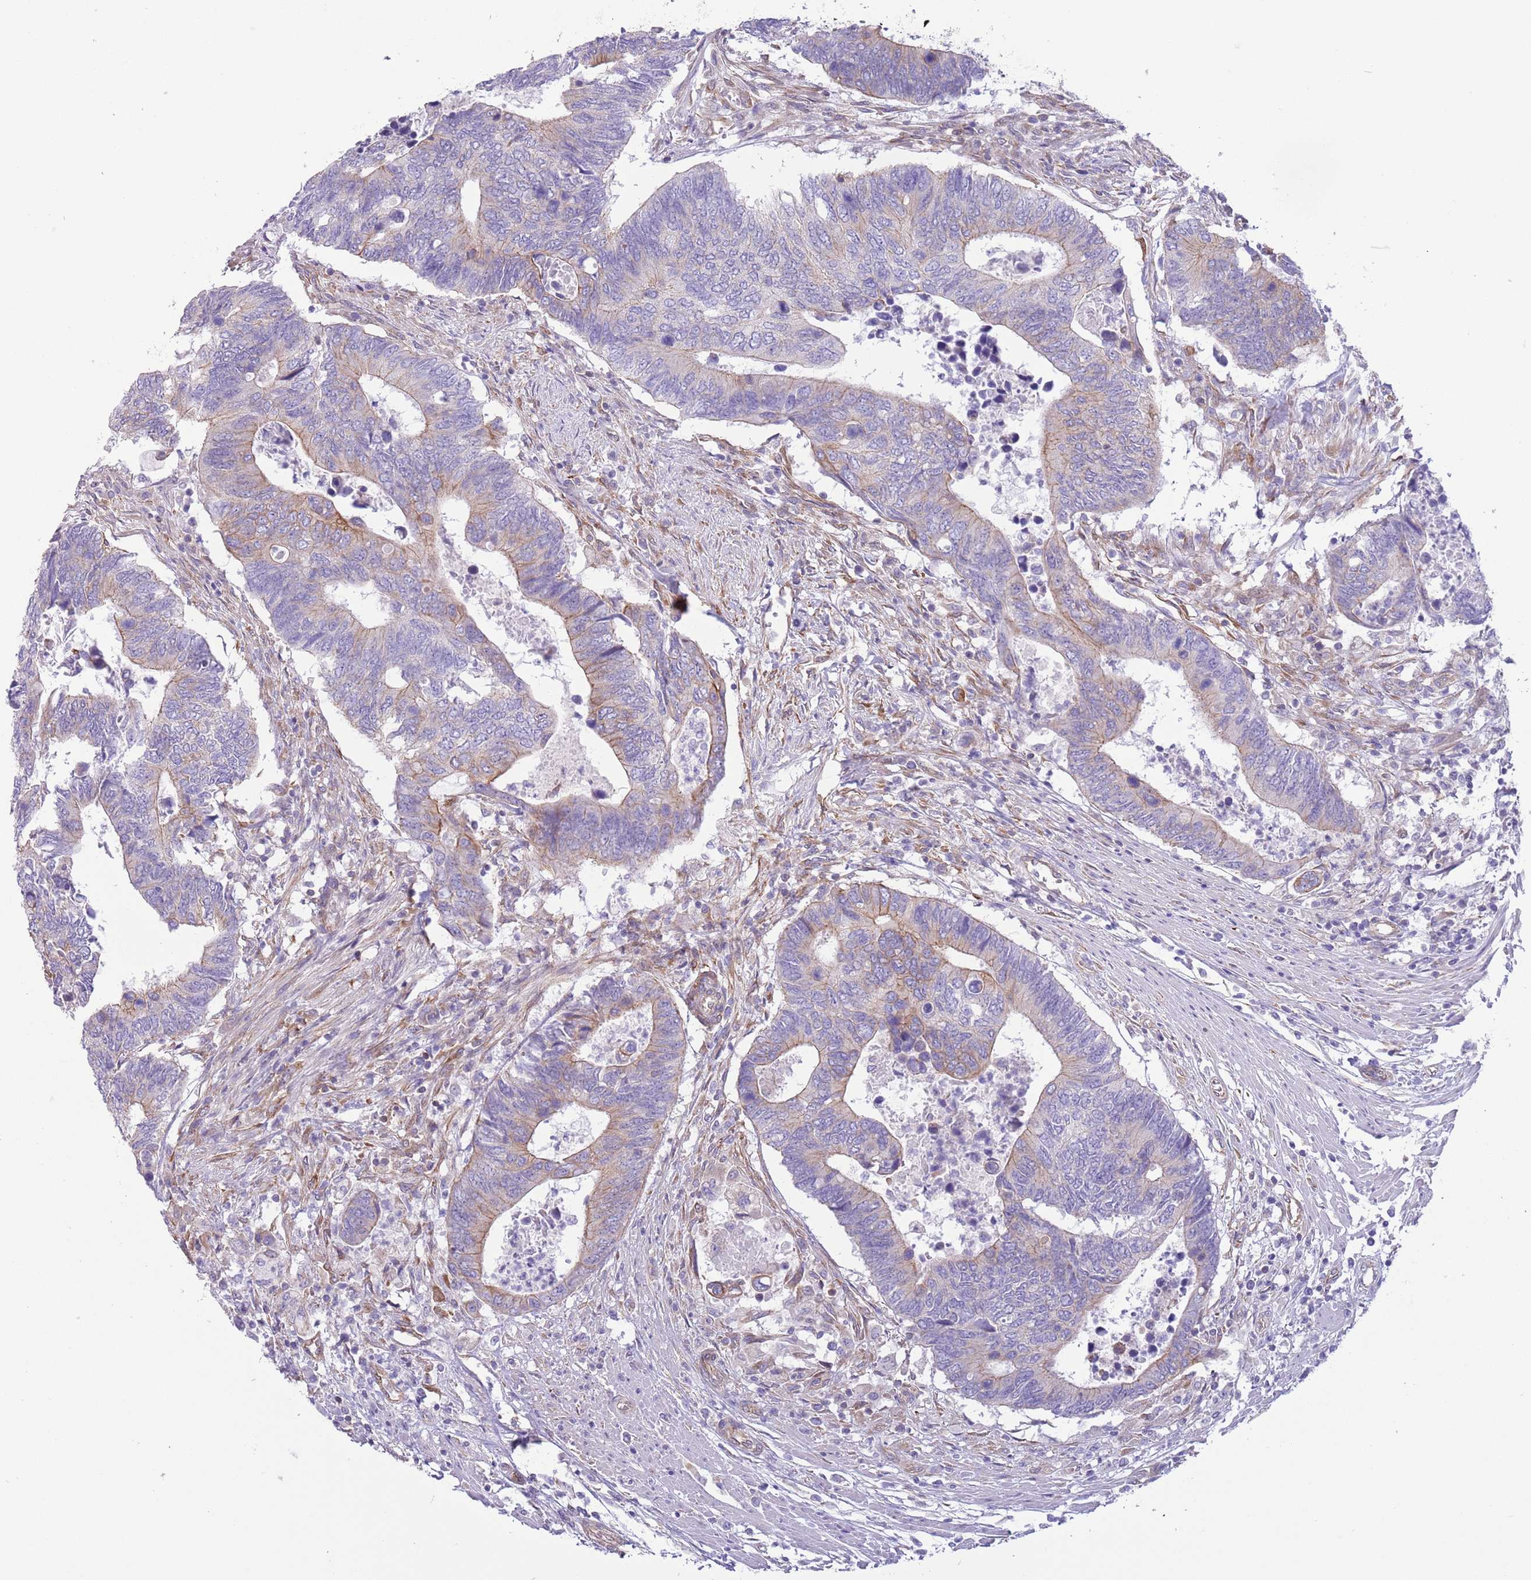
{"staining": {"intensity": "moderate", "quantity": "<25%", "location": "cytoplasmic/membranous"}, "tissue": "colorectal cancer", "cell_type": "Tumor cells", "image_type": "cancer", "snomed": [{"axis": "morphology", "description": "Adenocarcinoma, NOS"}, {"axis": "topography", "description": "Colon"}], "caption": "An immunohistochemistry (IHC) image of neoplastic tissue is shown. Protein staining in brown labels moderate cytoplasmic/membranous positivity in adenocarcinoma (colorectal) within tumor cells. The staining was performed using DAB (3,3'-diaminobenzidine), with brown indicating positive protein expression. Nuclei are stained blue with hematoxylin.", "gene": "RBP3", "patient": {"sex": "male", "age": 87}}